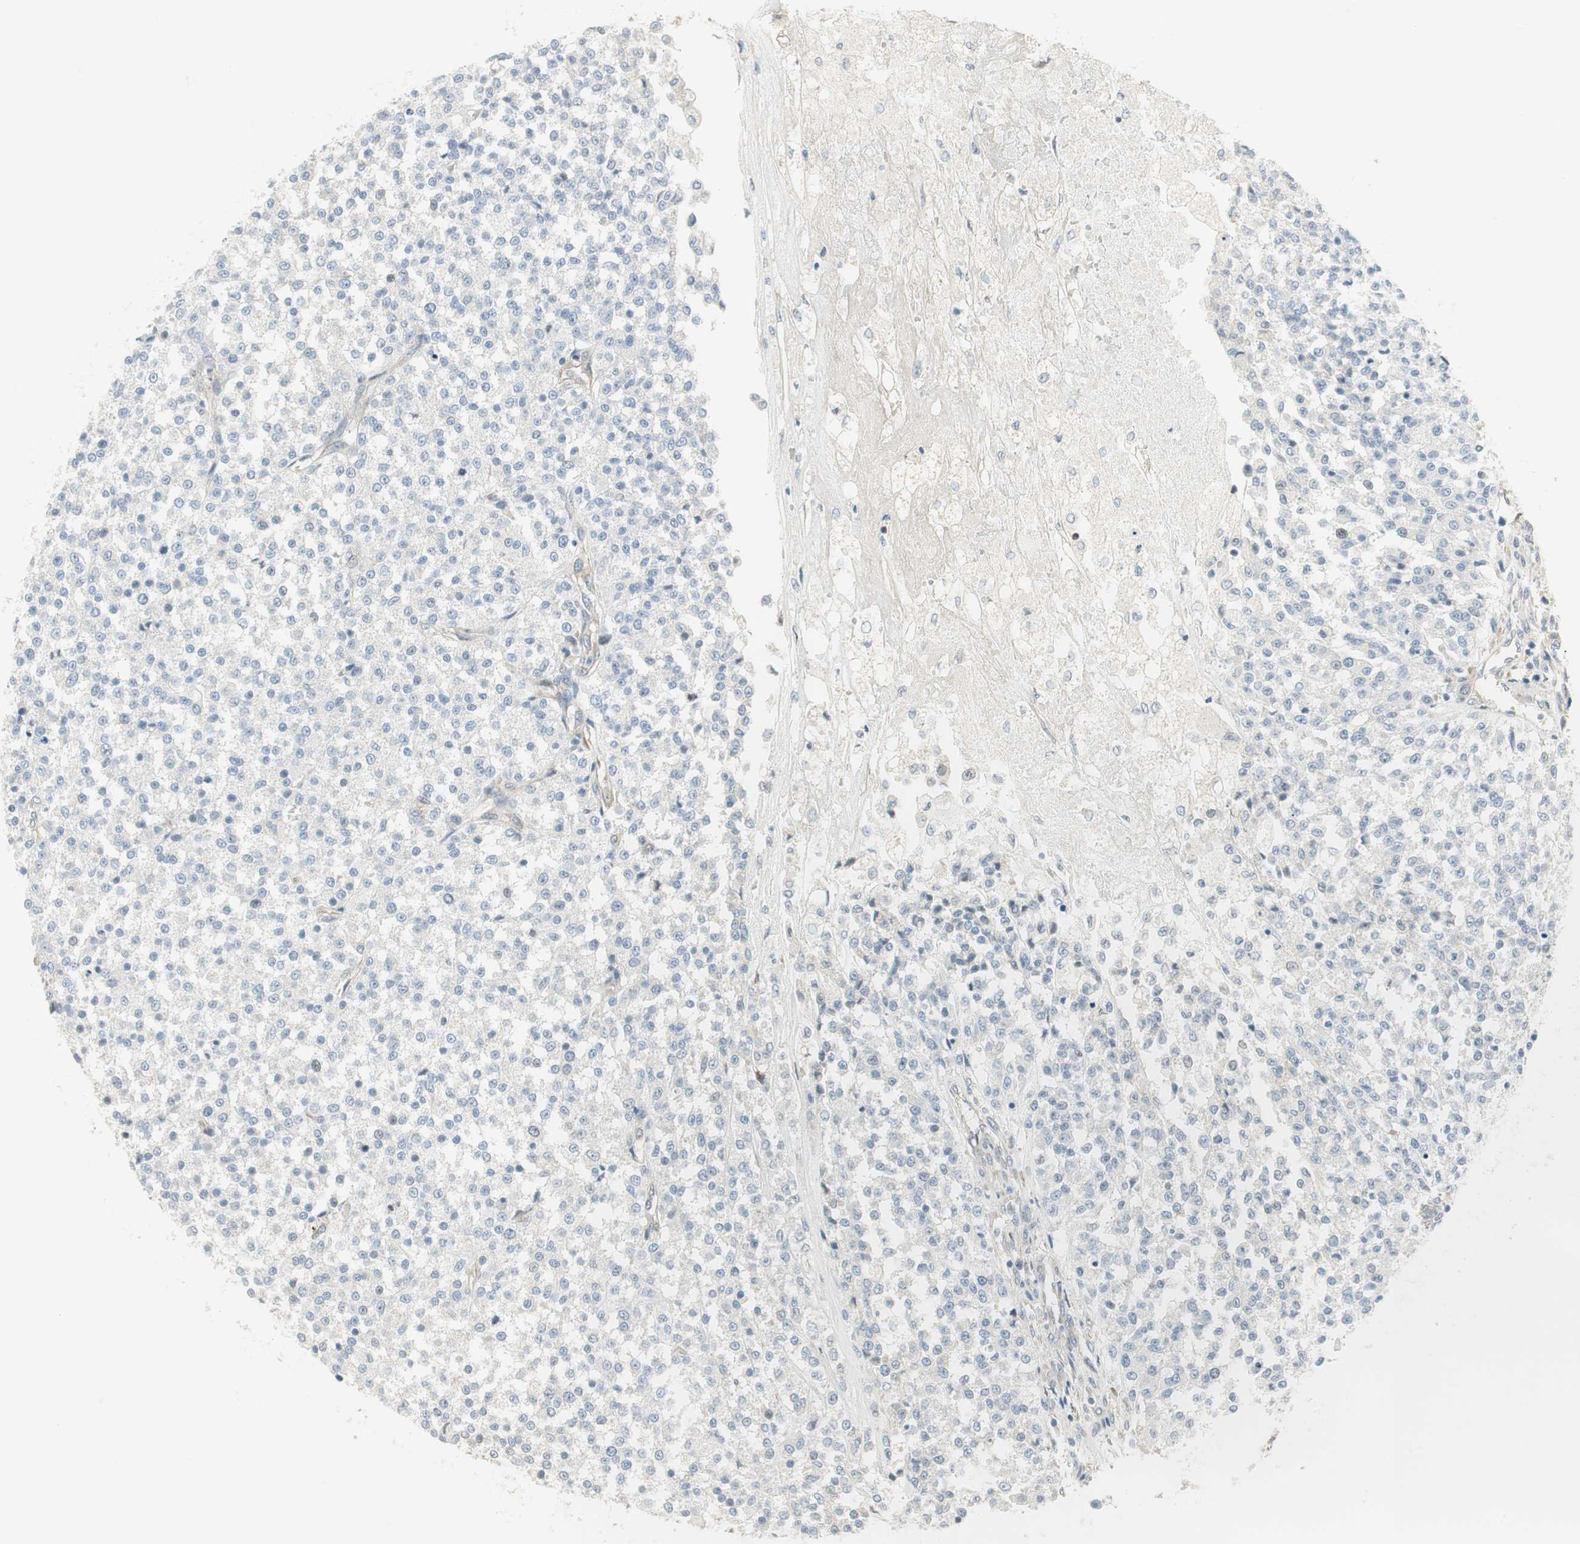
{"staining": {"intensity": "negative", "quantity": "none", "location": "none"}, "tissue": "testis cancer", "cell_type": "Tumor cells", "image_type": "cancer", "snomed": [{"axis": "morphology", "description": "Seminoma, NOS"}, {"axis": "topography", "description": "Testis"}], "caption": "Immunohistochemical staining of seminoma (testis) exhibits no significant expression in tumor cells.", "gene": "STON1-GTF2A1L", "patient": {"sex": "male", "age": 59}}